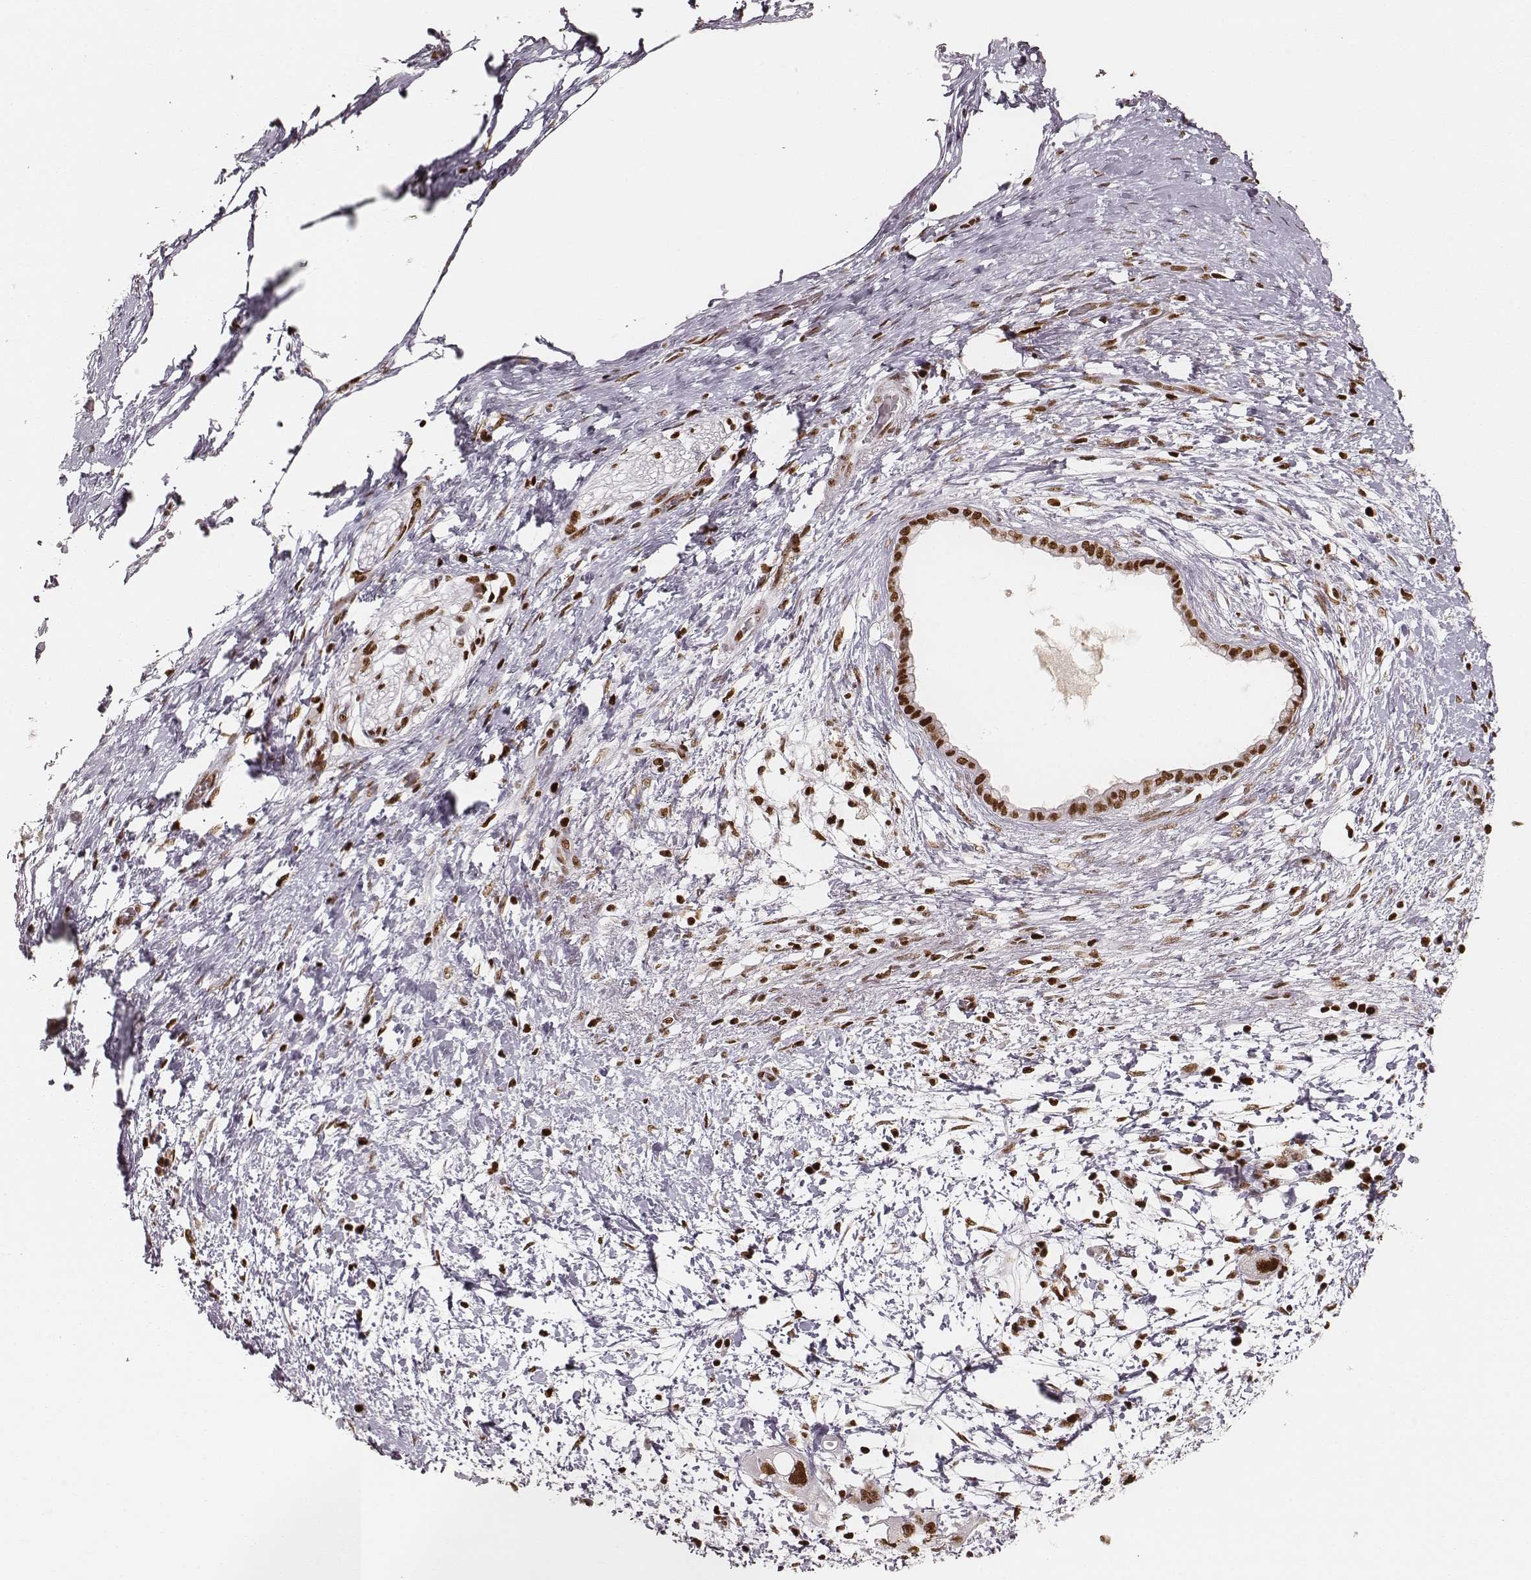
{"staining": {"intensity": "strong", "quantity": ">75%", "location": "nuclear"}, "tissue": "pancreatic cancer", "cell_type": "Tumor cells", "image_type": "cancer", "snomed": [{"axis": "morphology", "description": "Adenocarcinoma, NOS"}, {"axis": "topography", "description": "Pancreas"}], "caption": "Adenocarcinoma (pancreatic) stained for a protein displays strong nuclear positivity in tumor cells.", "gene": "PARP1", "patient": {"sex": "female", "age": 72}}